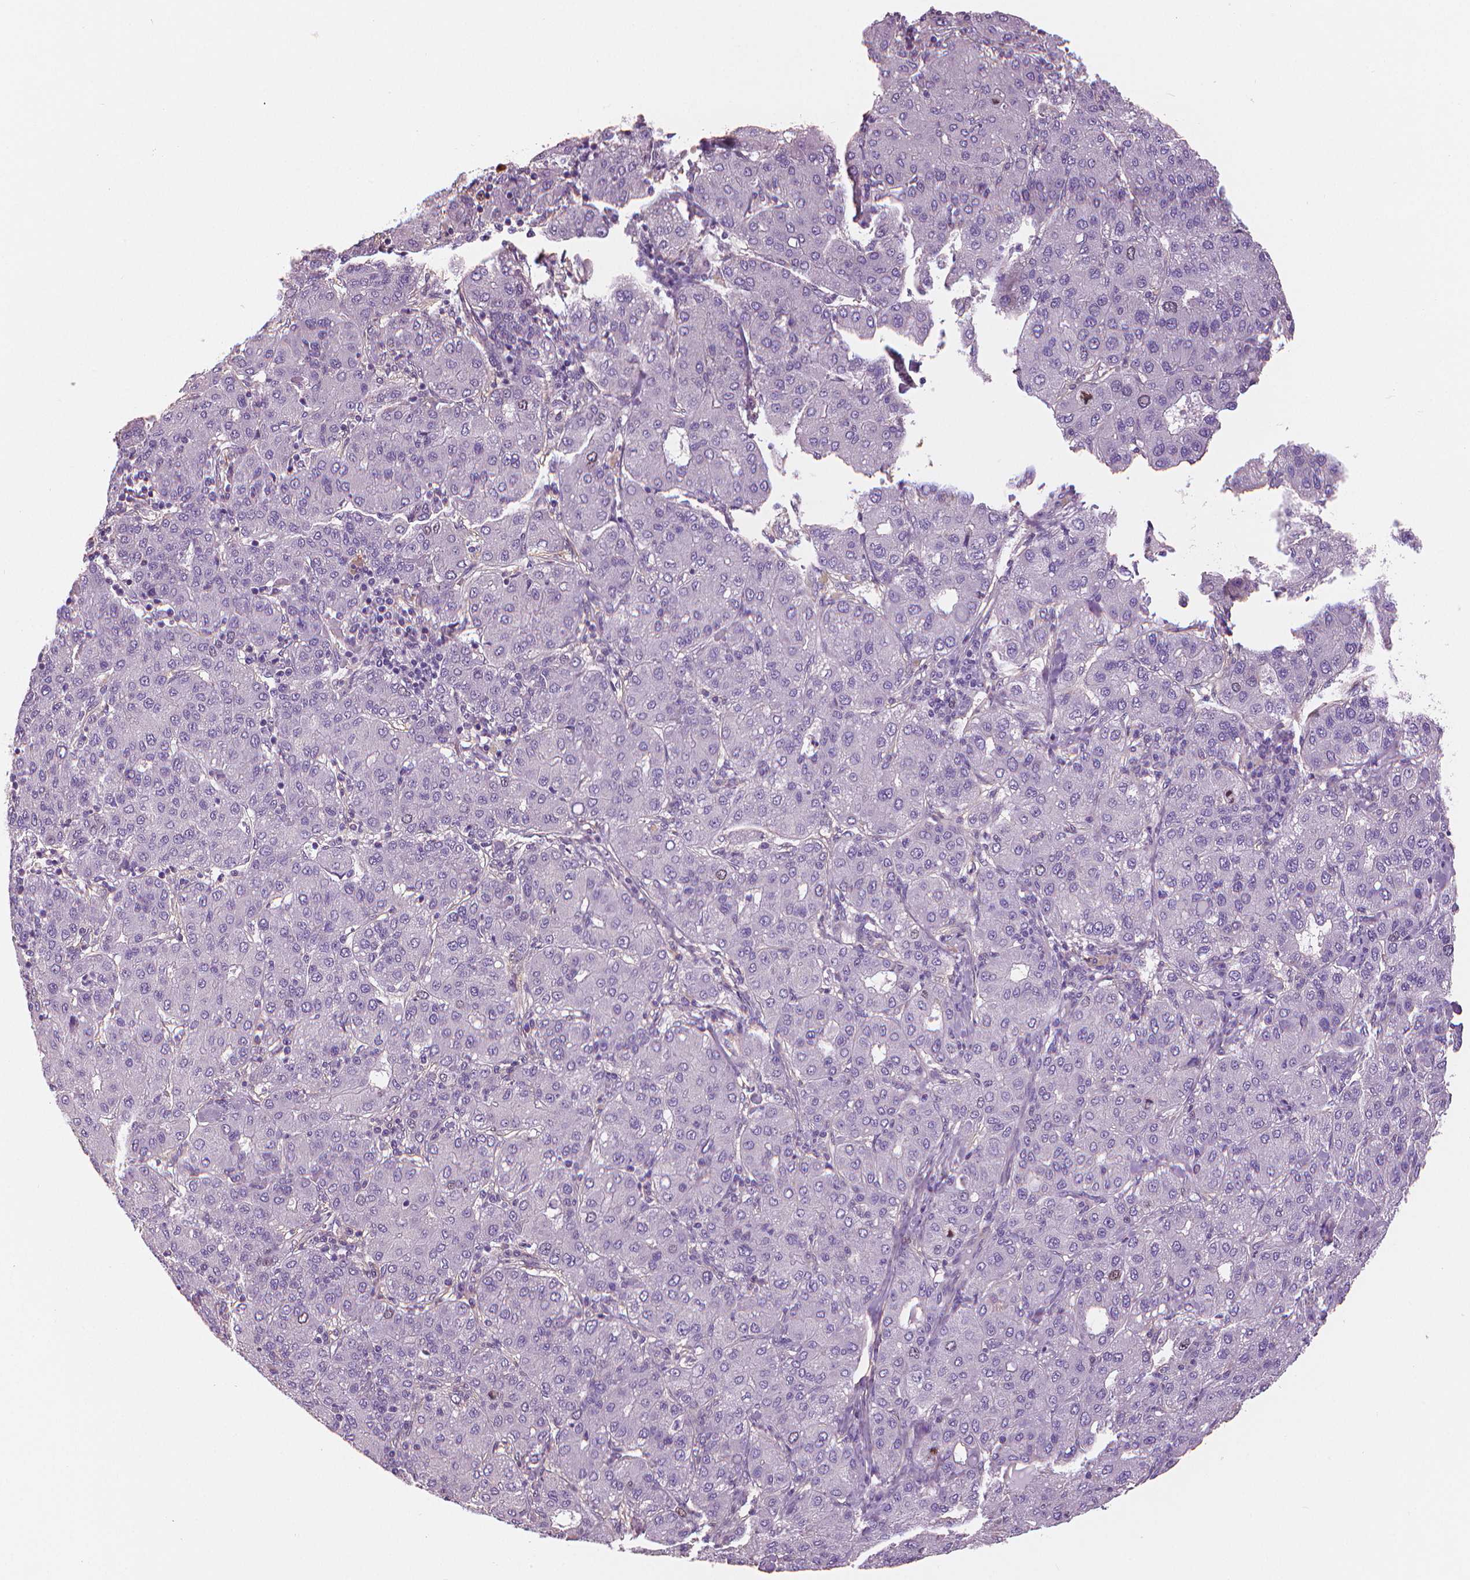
{"staining": {"intensity": "negative", "quantity": "none", "location": "none"}, "tissue": "liver cancer", "cell_type": "Tumor cells", "image_type": "cancer", "snomed": [{"axis": "morphology", "description": "Carcinoma, Hepatocellular, NOS"}, {"axis": "topography", "description": "Liver"}], "caption": "The IHC histopathology image has no significant expression in tumor cells of liver cancer (hepatocellular carcinoma) tissue.", "gene": "MKI67", "patient": {"sex": "male", "age": 65}}